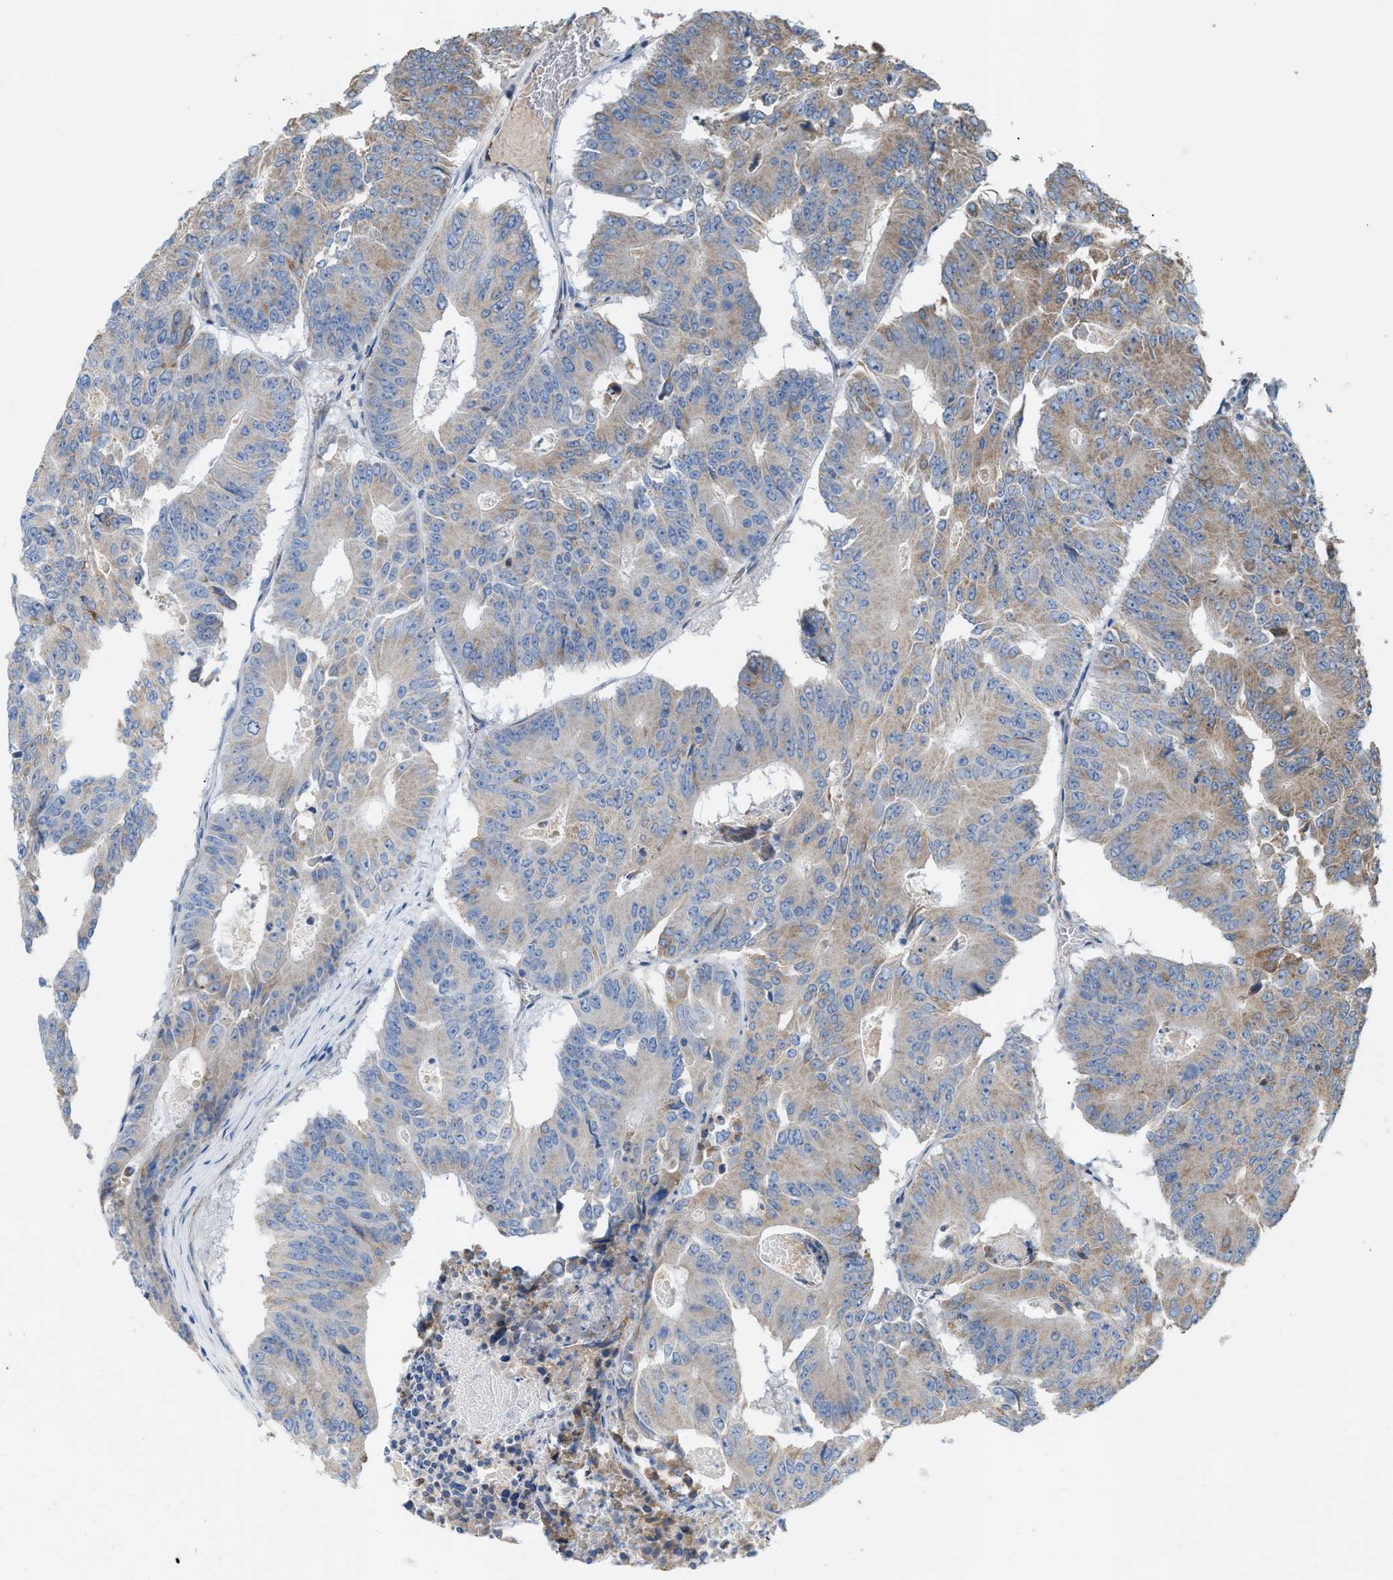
{"staining": {"intensity": "weak", "quantity": "25%-75%", "location": "cytoplasmic/membranous"}, "tissue": "colorectal cancer", "cell_type": "Tumor cells", "image_type": "cancer", "snomed": [{"axis": "morphology", "description": "Adenocarcinoma, NOS"}, {"axis": "topography", "description": "Colon"}], "caption": "Colorectal adenocarcinoma was stained to show a protein in brown. There is low levels of weak cytoplasmic/membranous staining in about 25%-75% of tumor cells.", "gene": "DYNC2I1", "patient": {"sex": "male", "age": 87}}